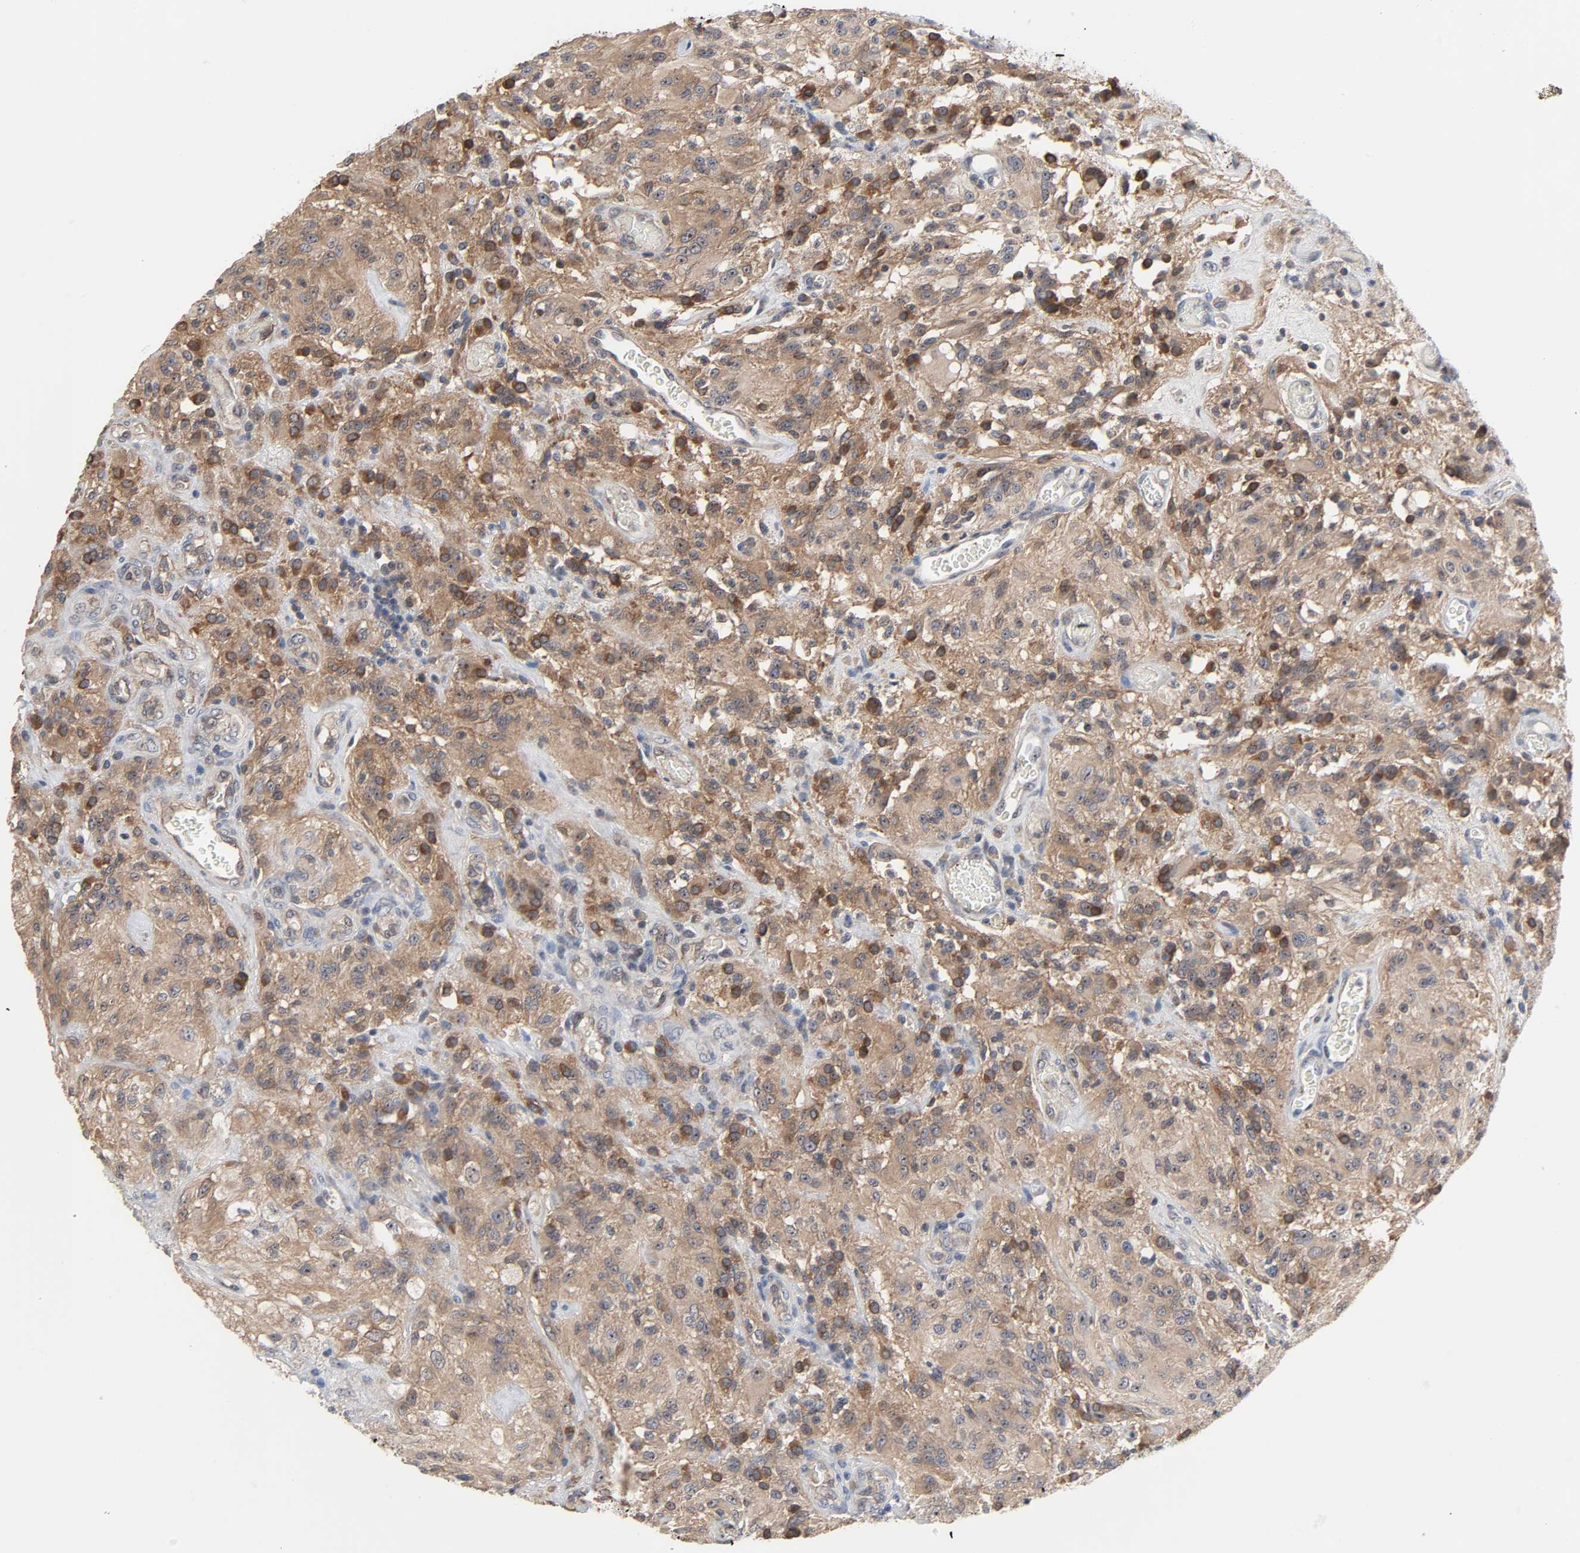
{"staining": {"intensity": "moderate", "quantity": ">75%", "location": "cytoplasmic/membranous"}, "tissue": "glioma", "cell_type": "Tumor cells", "image_type": "cancer", "snomed": [{"axis": "morphology", "description": "Normal tissue, NOS"}, {"axis": "morphology", "description": "Glioma, malignant, High grade"}, {"axis": "topography", "description": "Cerebral cortex"}], "caption": "Malignant glioma (high-grade) stained with a brown dye demonstrates moderate cytoplasmic/membranous positive positivity in approximately >75% of tumor cells.", "gene": "DDX10", "patient": {"sex": "male", "age": 56}}